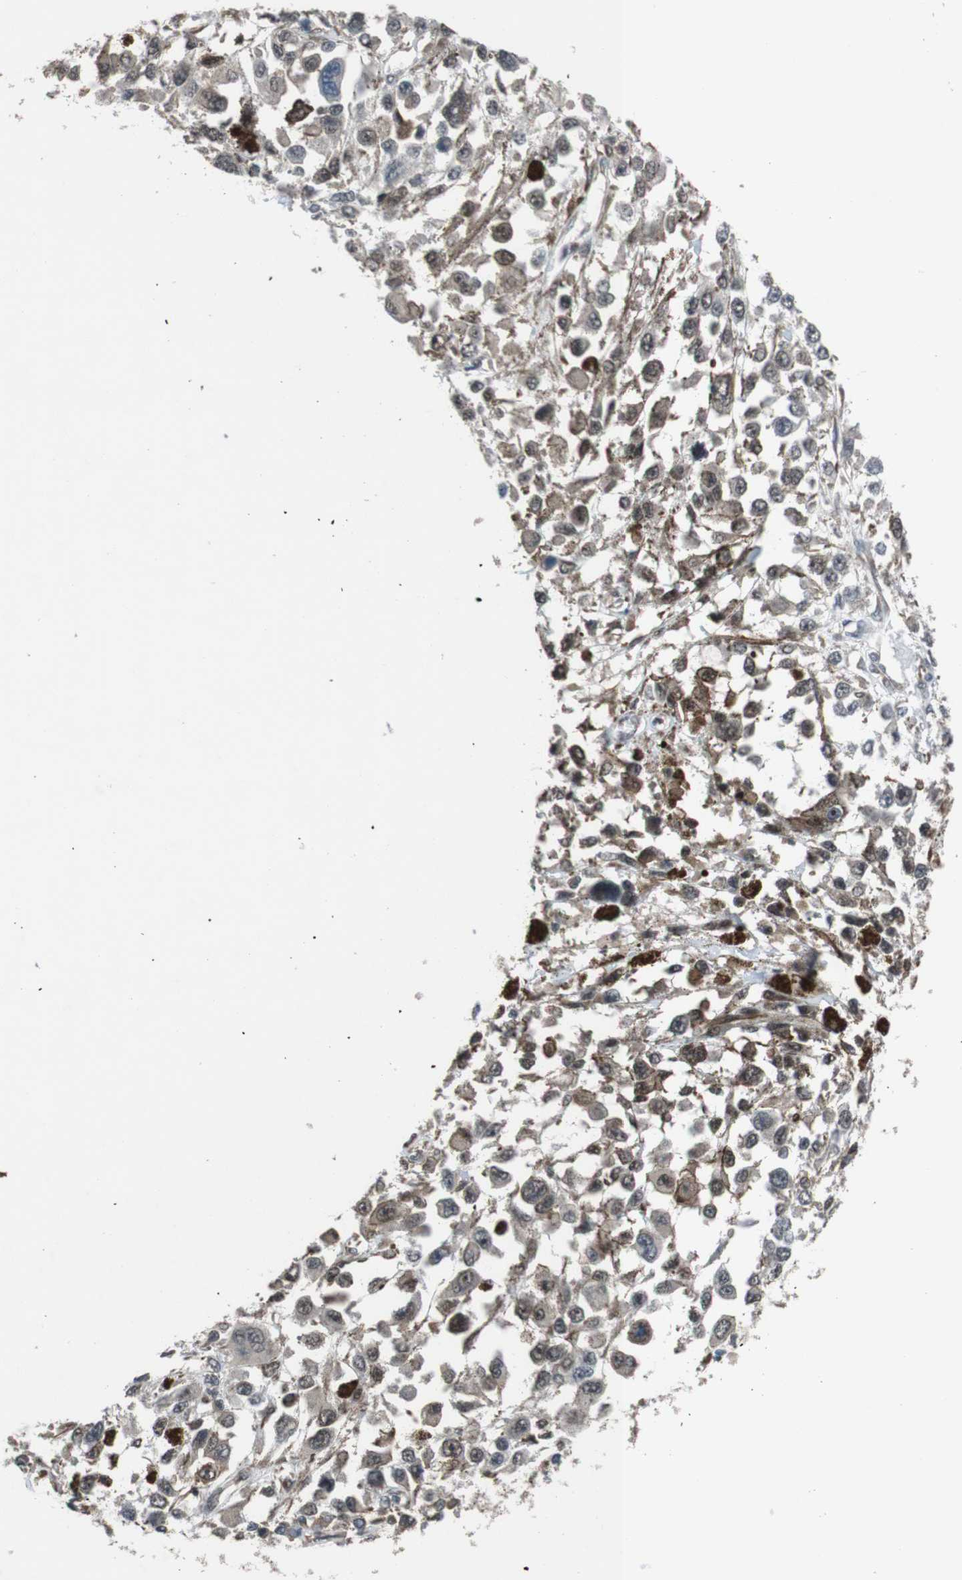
{"staining": {"intensity": "weak", "quantity": "<25%", "location": "cytoplasmic/membranous"}, "tissue": "melanoma", "cell_type": "Tumor cells", "image_type": "cancer", "snomed": [{"axis": "morphology", "description": "Malignant melanoma, Metastatic site"}, {"axis": "topography", "description": "Lymph node"}], "caption": "Protein analysis of malignant melanoma (metastatic site) reveals no significant expression in tumor cells. (IHC, brightfield microscopy, high magnification).", "gene": "NAALADL2", "patient": {"sex": "male", "age": 59}}